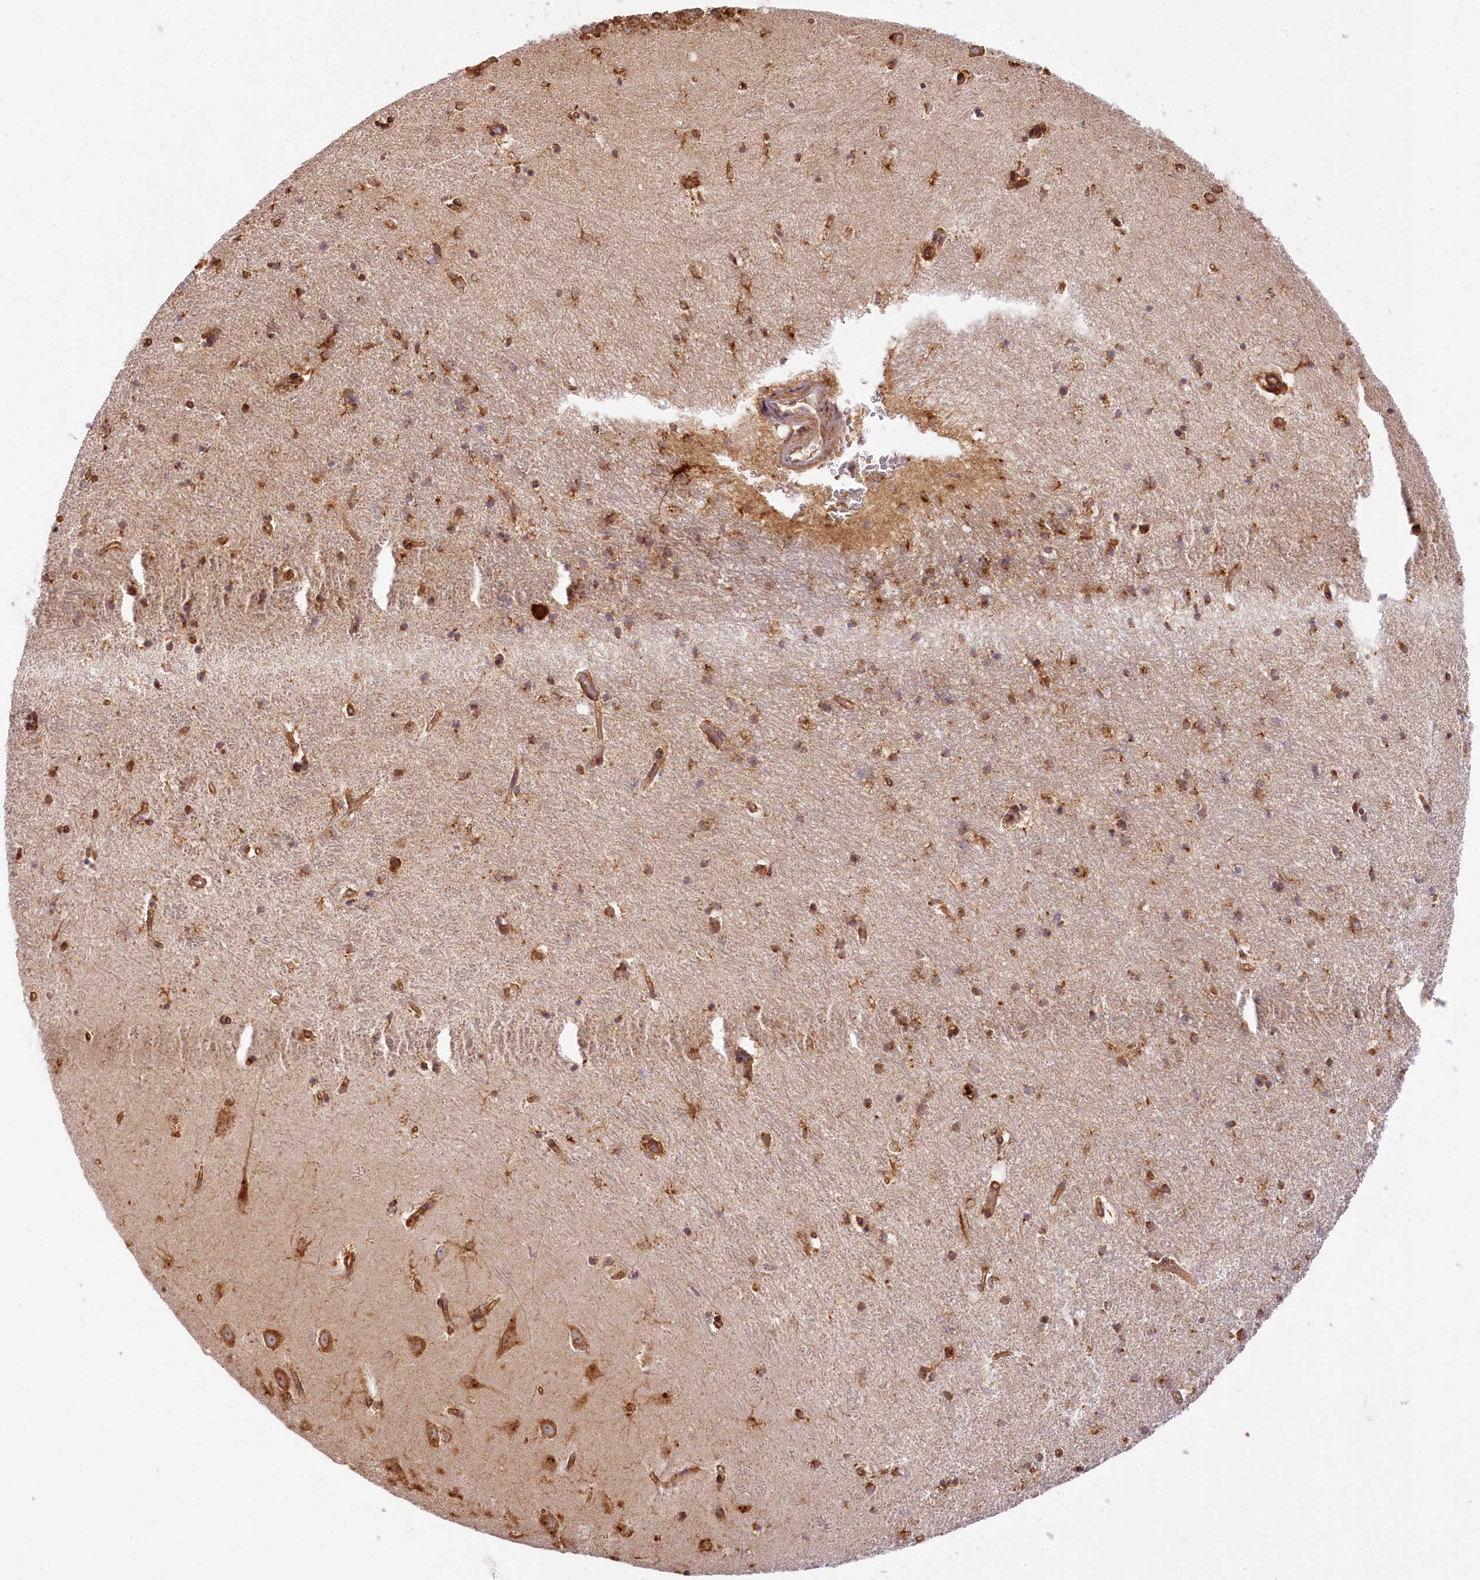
{"staining": {"intensity": "moderate", "quantity": "25%-75%", "location": "cytoplasmic/membranous"}, "tissue": "hippocampus", "cell_type": "Glial cells", "image_type": "normal", "snomed": [{"axis": "morphology", "description": "Normal tissue, NOS"}, {"axis": "topography", "description": "Hippocampus"}], "caption": "The immunohistochemical stain labels moderate cytoplasmic/membranous staining in glial cells of unremarkable hippocampus.", "gene": "PPIP5K2", "patient": {"sex": "female", "age": 64}}